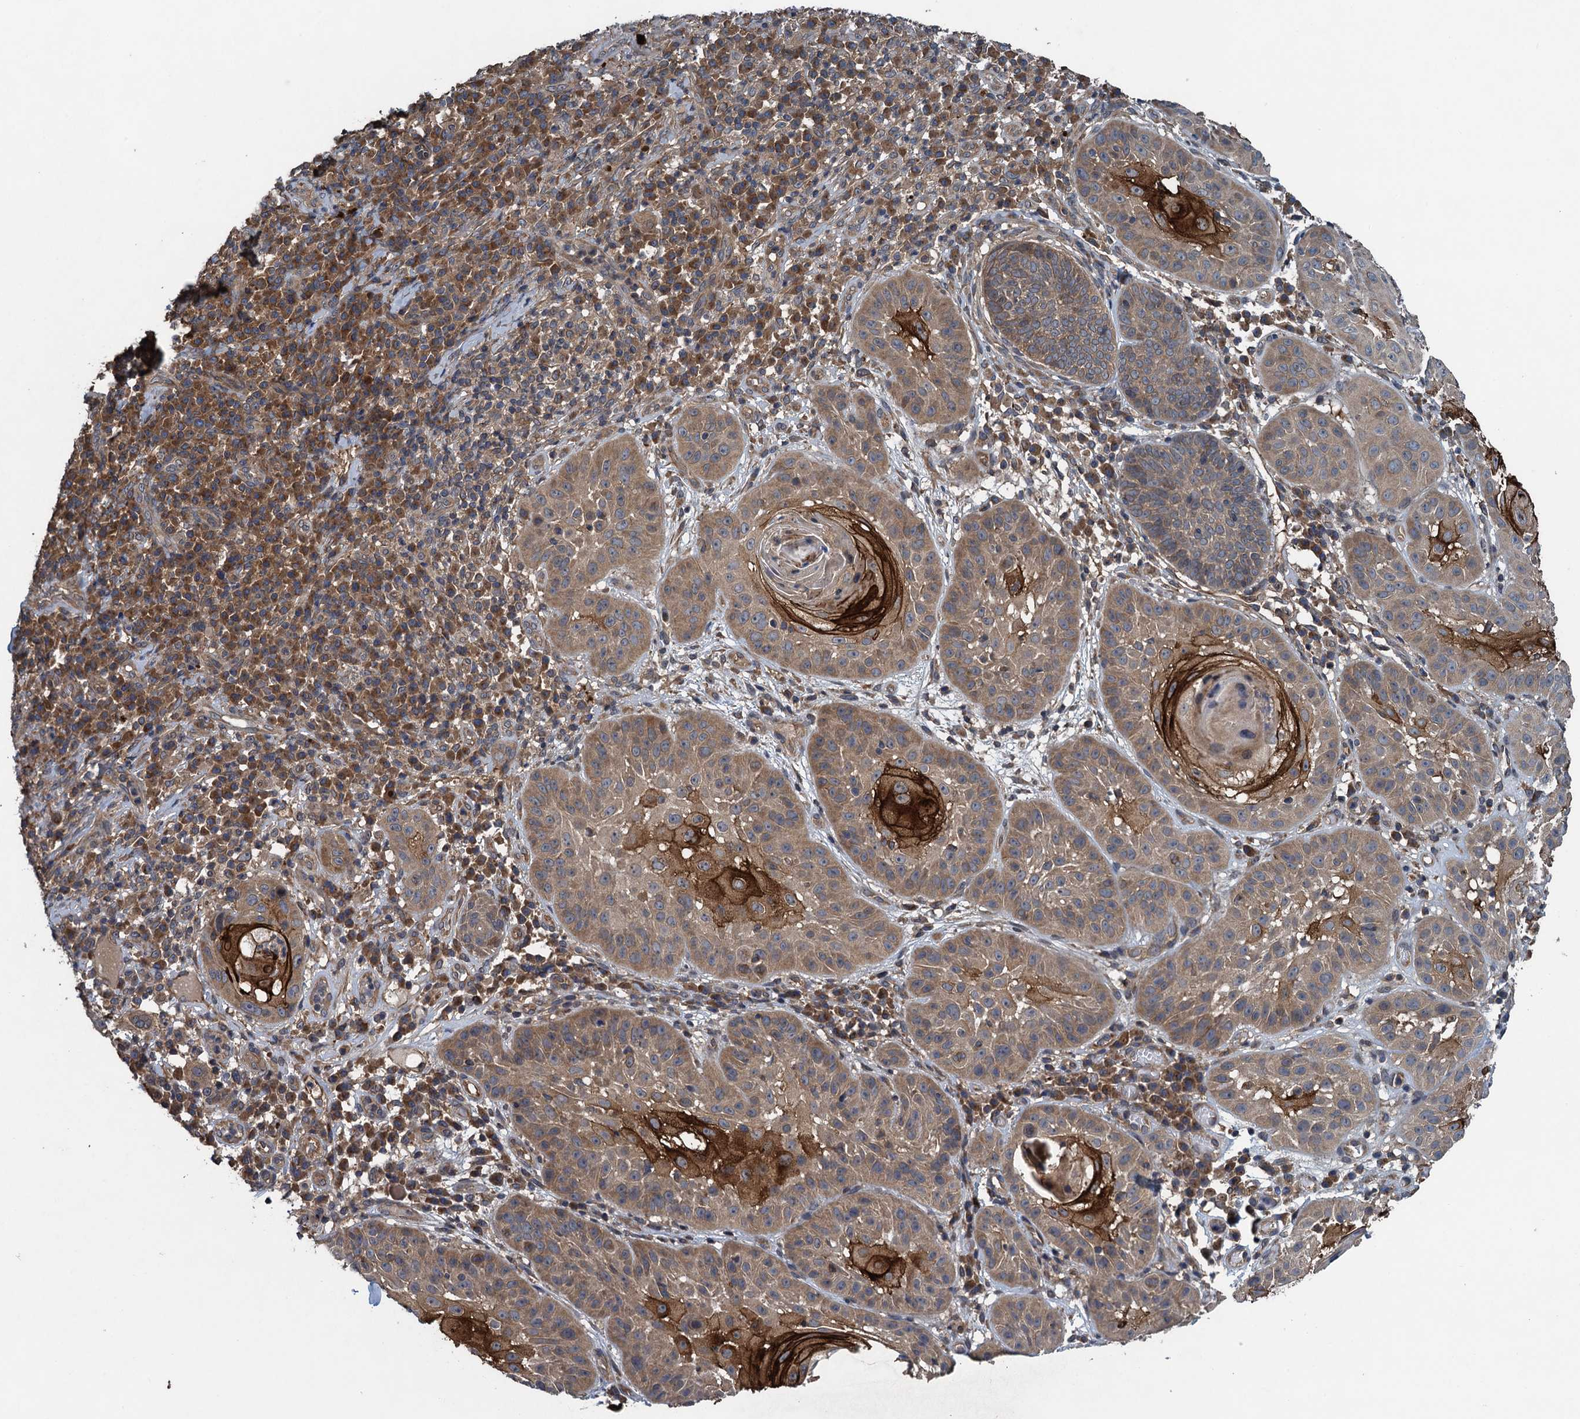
{"staining": {"intensity": "moderate", "quantity": ">75%", "location": "cytoplasmic/membranous"}, "tissue": "skin cancer", "cell_type": "Tumor cells", "image_type": "cancer", "snomed": [{"axis": "morphology", "description": "Normal tissue, NOS"}, {"axis": "morphology", "description": "Basal cell carcinoma"}, {"axis": "topography", "description": "Skin"}], "caption": "Human basal cell carcinoma (skin) stained with a brown dye displays moderate cytoplasmic/membranous positive expression in approximately >75% of tumor cells.", "gene": "CNTN5", "patient": {"sex": "male", "age": 93}}